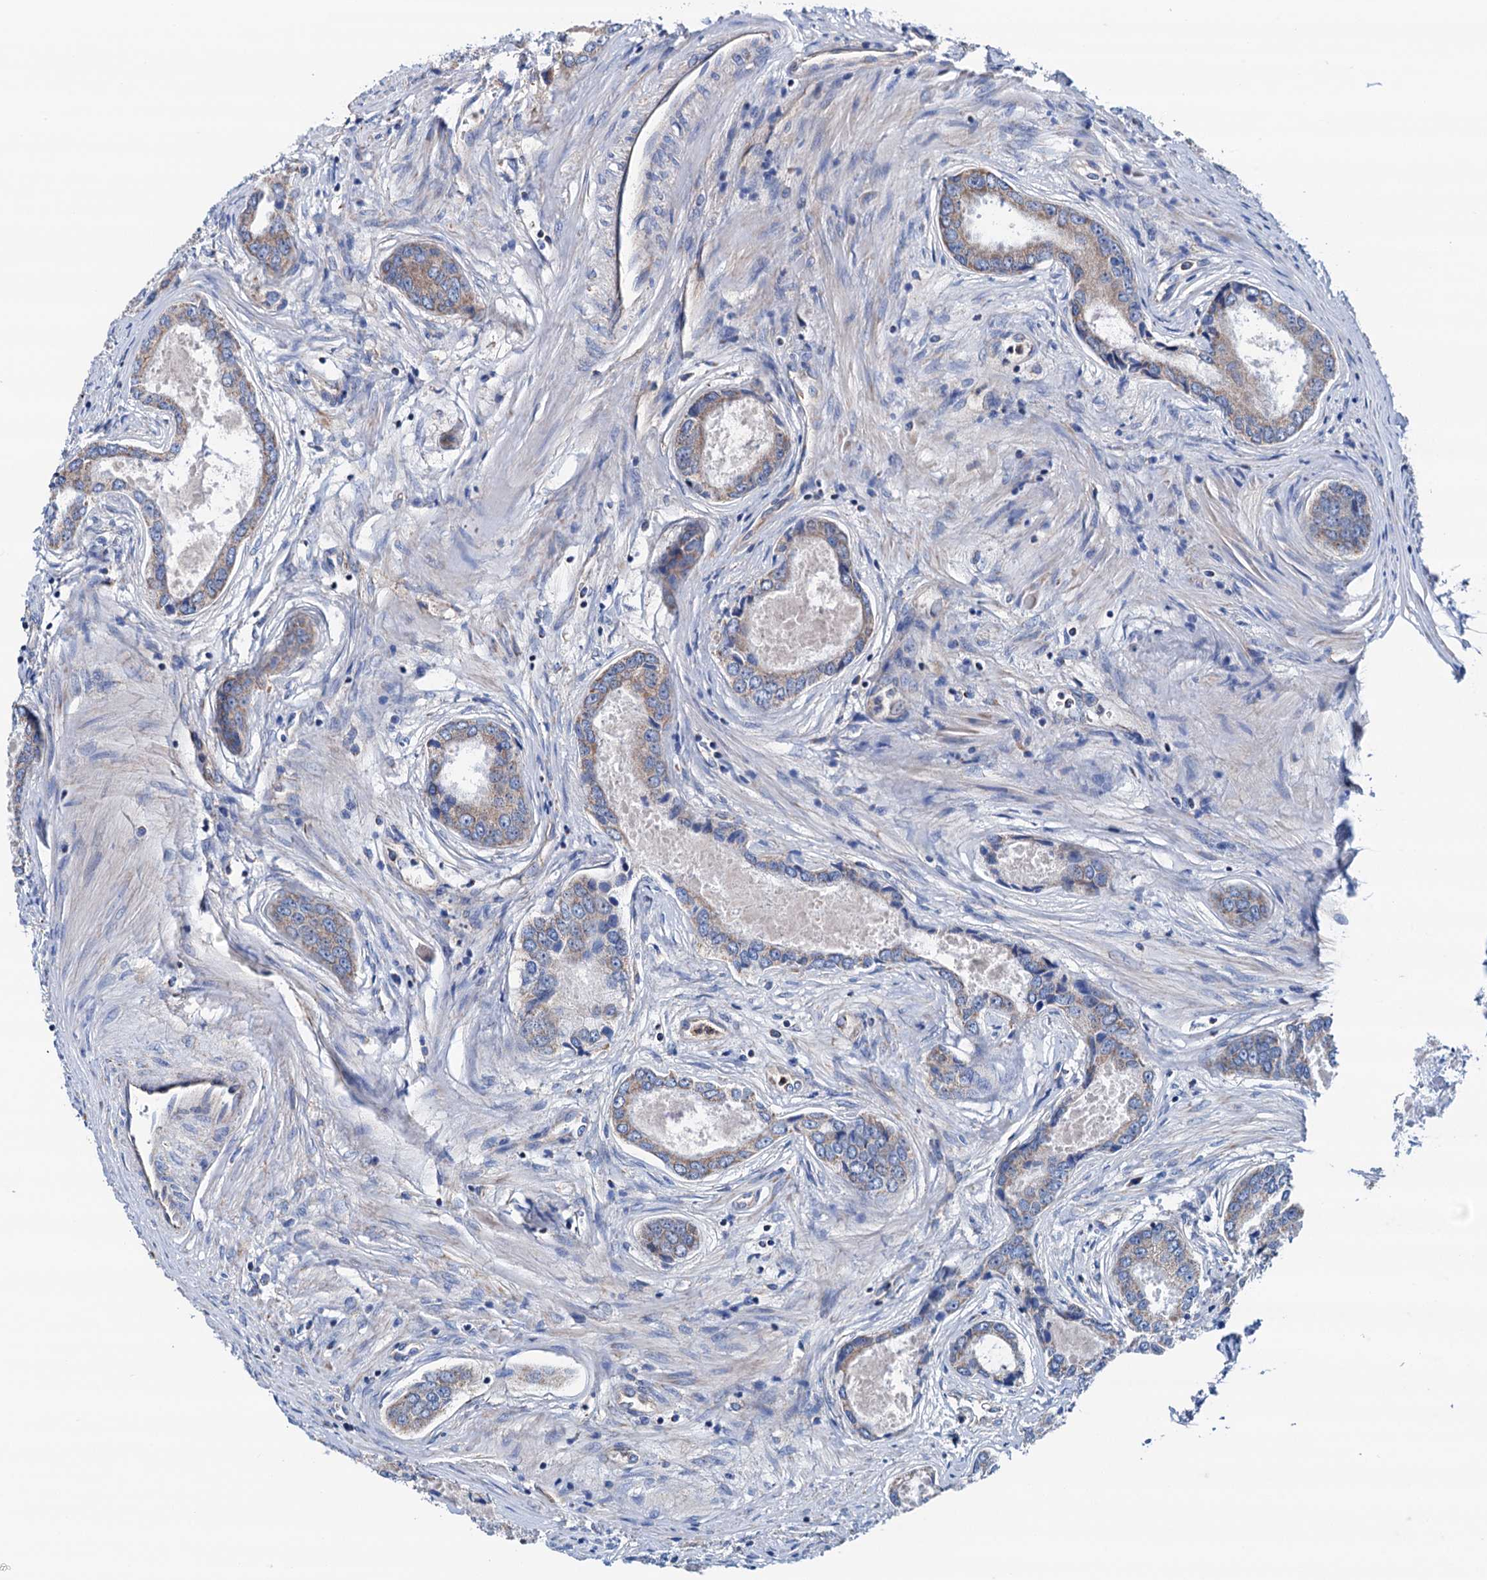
{"staining": {"intensity": "negative", "quantity": "none", "location": "none"}, "tissue": "prostate cancer", "cell_type": "Tumor cells", "image_type": "cancer", "snomed": [{"axis": "morphology", "description": "Adenocarcinoma, Low grade"}, {"axis": "topography", "description": "Prostate"}], "caption": "Prostate adenocarcinoma (low-grade) stained for a protein using immunohistochemistry (IHC) exhibits no expression tumor cells.", "gene": "RASSF9", "patient": {"sex": "male", "age": 68}}